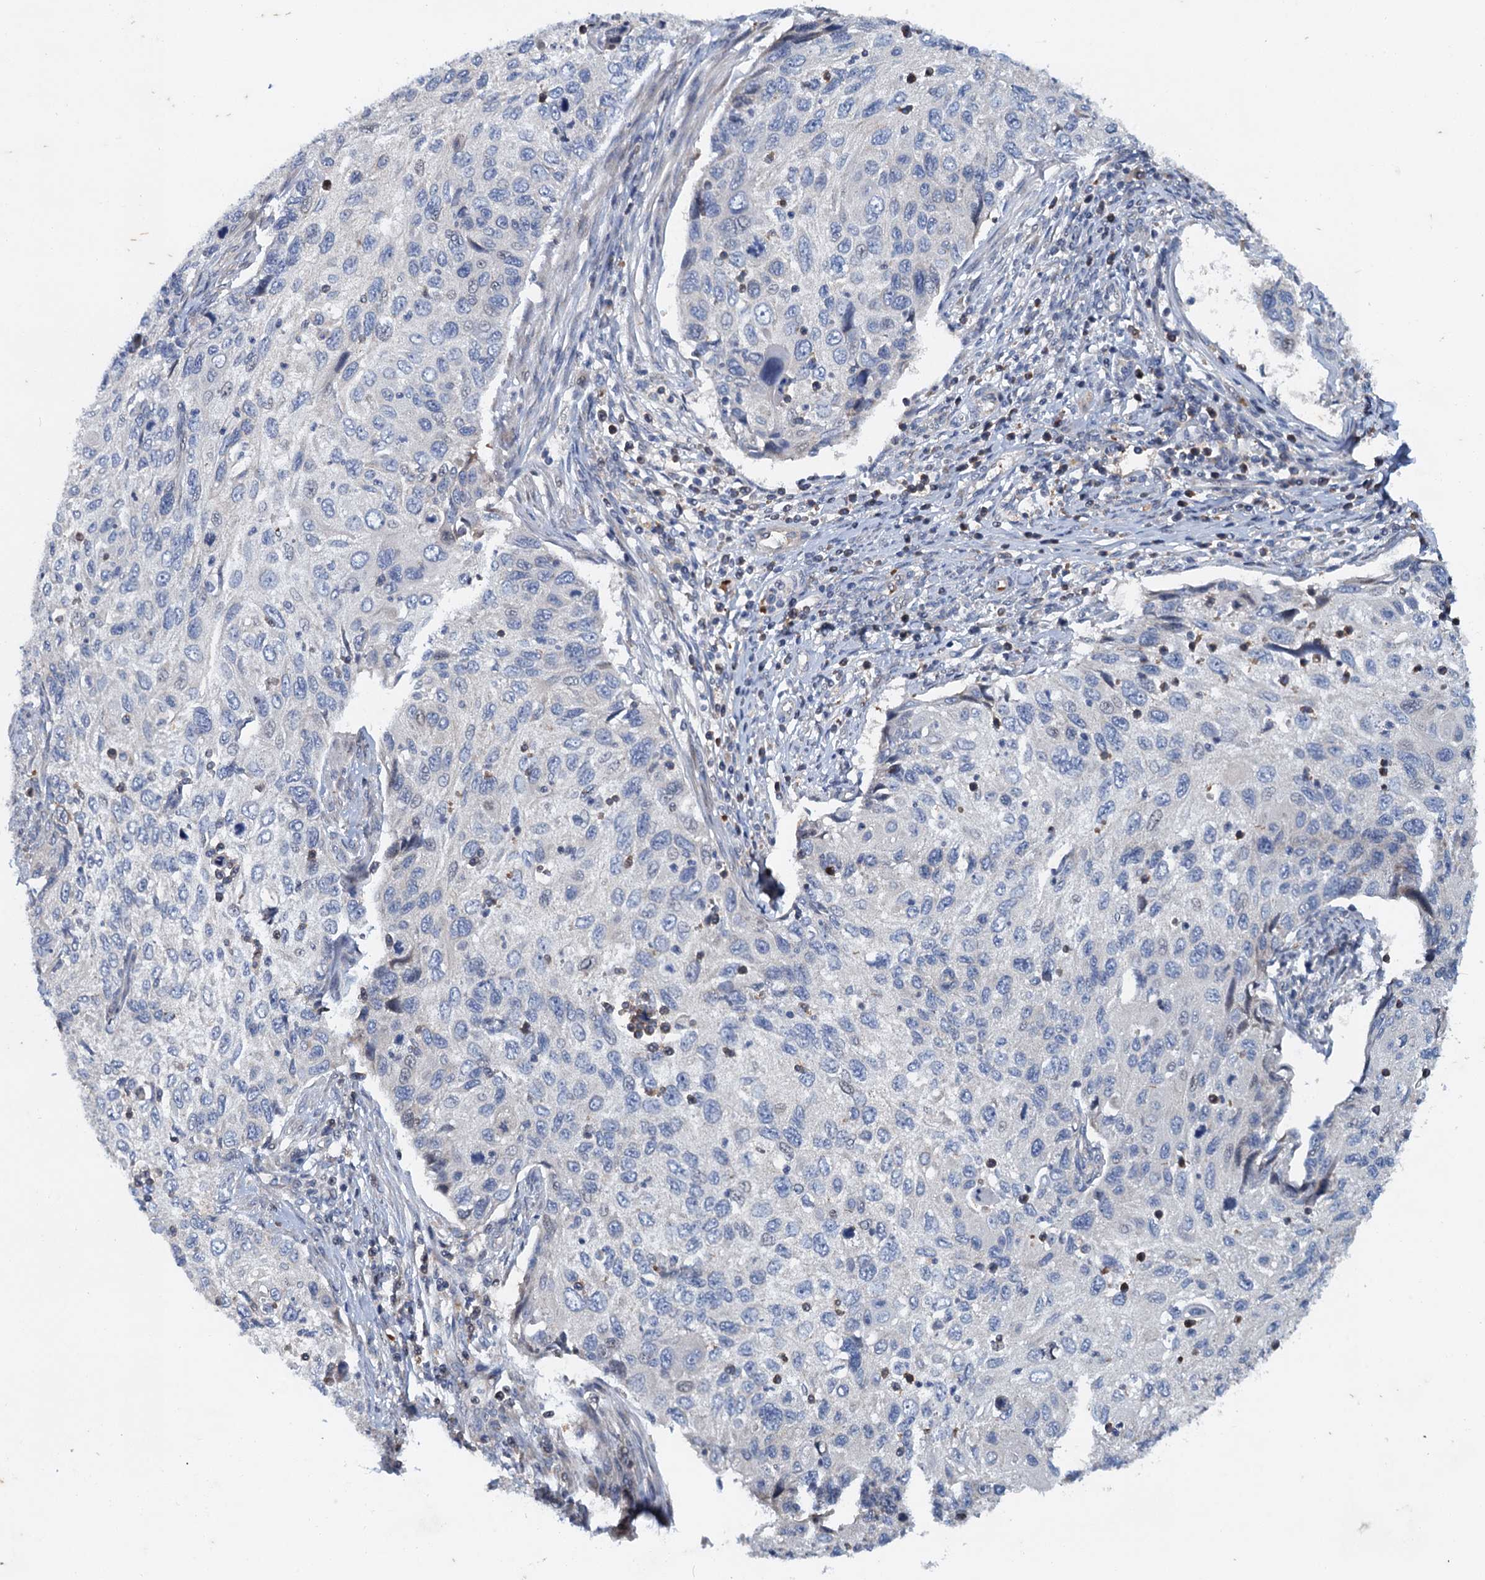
{"staining": {"intensity": "negative", "quantity": "none", "location": "none"}, "tissue": "cervical cancer", "cell_type": "Tumor cells", "image_type": "cancer", "snomed": [{"axis": "morphology", "description": "Squamous cell carcinoma, NOS"}, {"axis": "topography", "description": "Cervix"}], "caption": "Human cervical squamous cell carcinoma stained for a protein using immunohistochemistry (IHC) shows no staining in tumor cells.", "gene": "NBEA", "patient": {"sex": "female", "age": 70}}